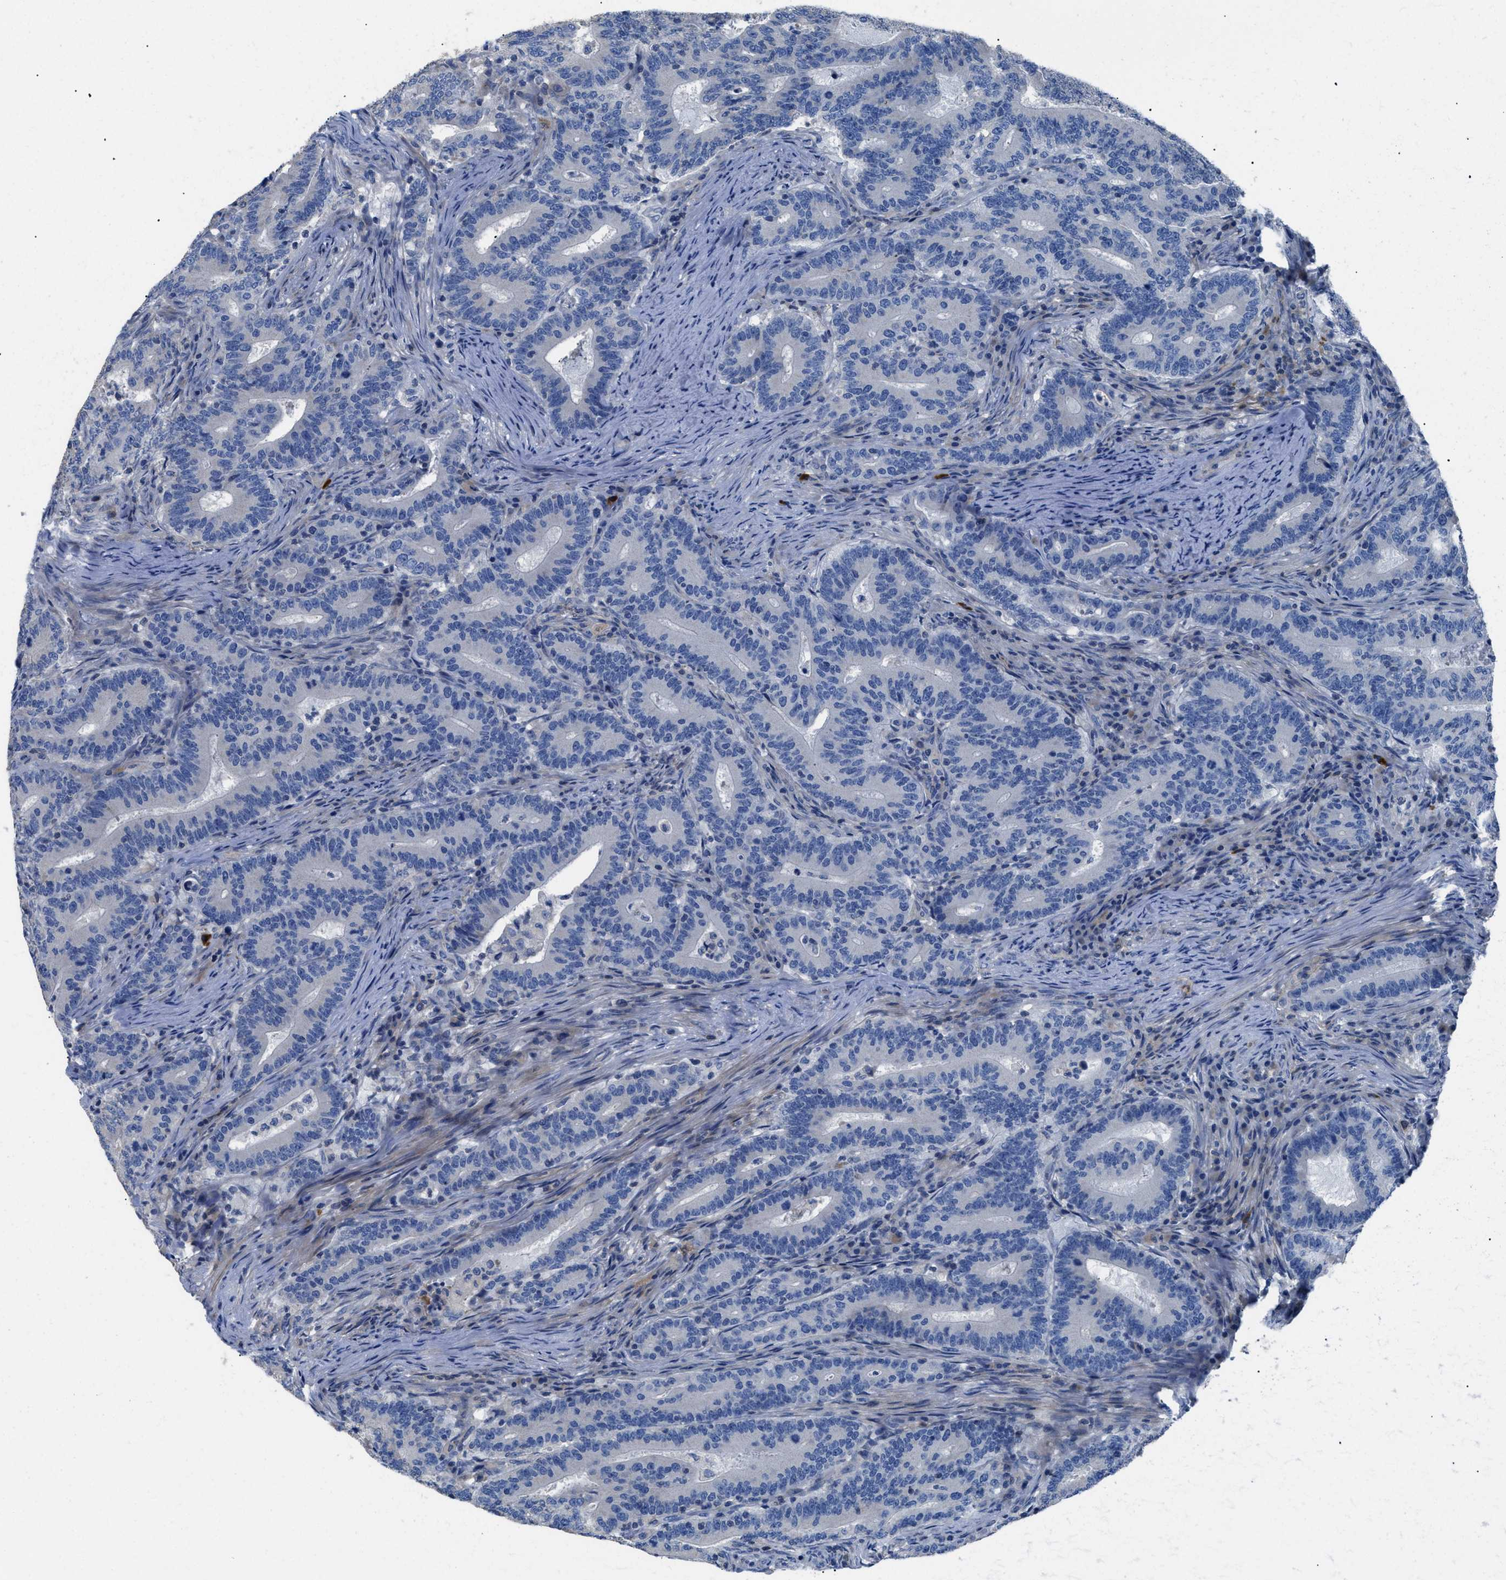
{"staining": {"intensity": "negative", "quantity": "none", "location": "none"}, "tissue": "colorectal cancer", "cell_type": "Tumor cells", "image_type": "cancer", "snomed": [{"axis": "morphology", "description": "Adenocarcinoma, NOS"}, {"axis": "topography", "description": "Colon"}], "caption": "The photomicrograph shows no staining of tumor cells in adenocarcinoma (colorectal).", "gene": "SGCZ", "patient": {"sex": "female", "age": 66}}